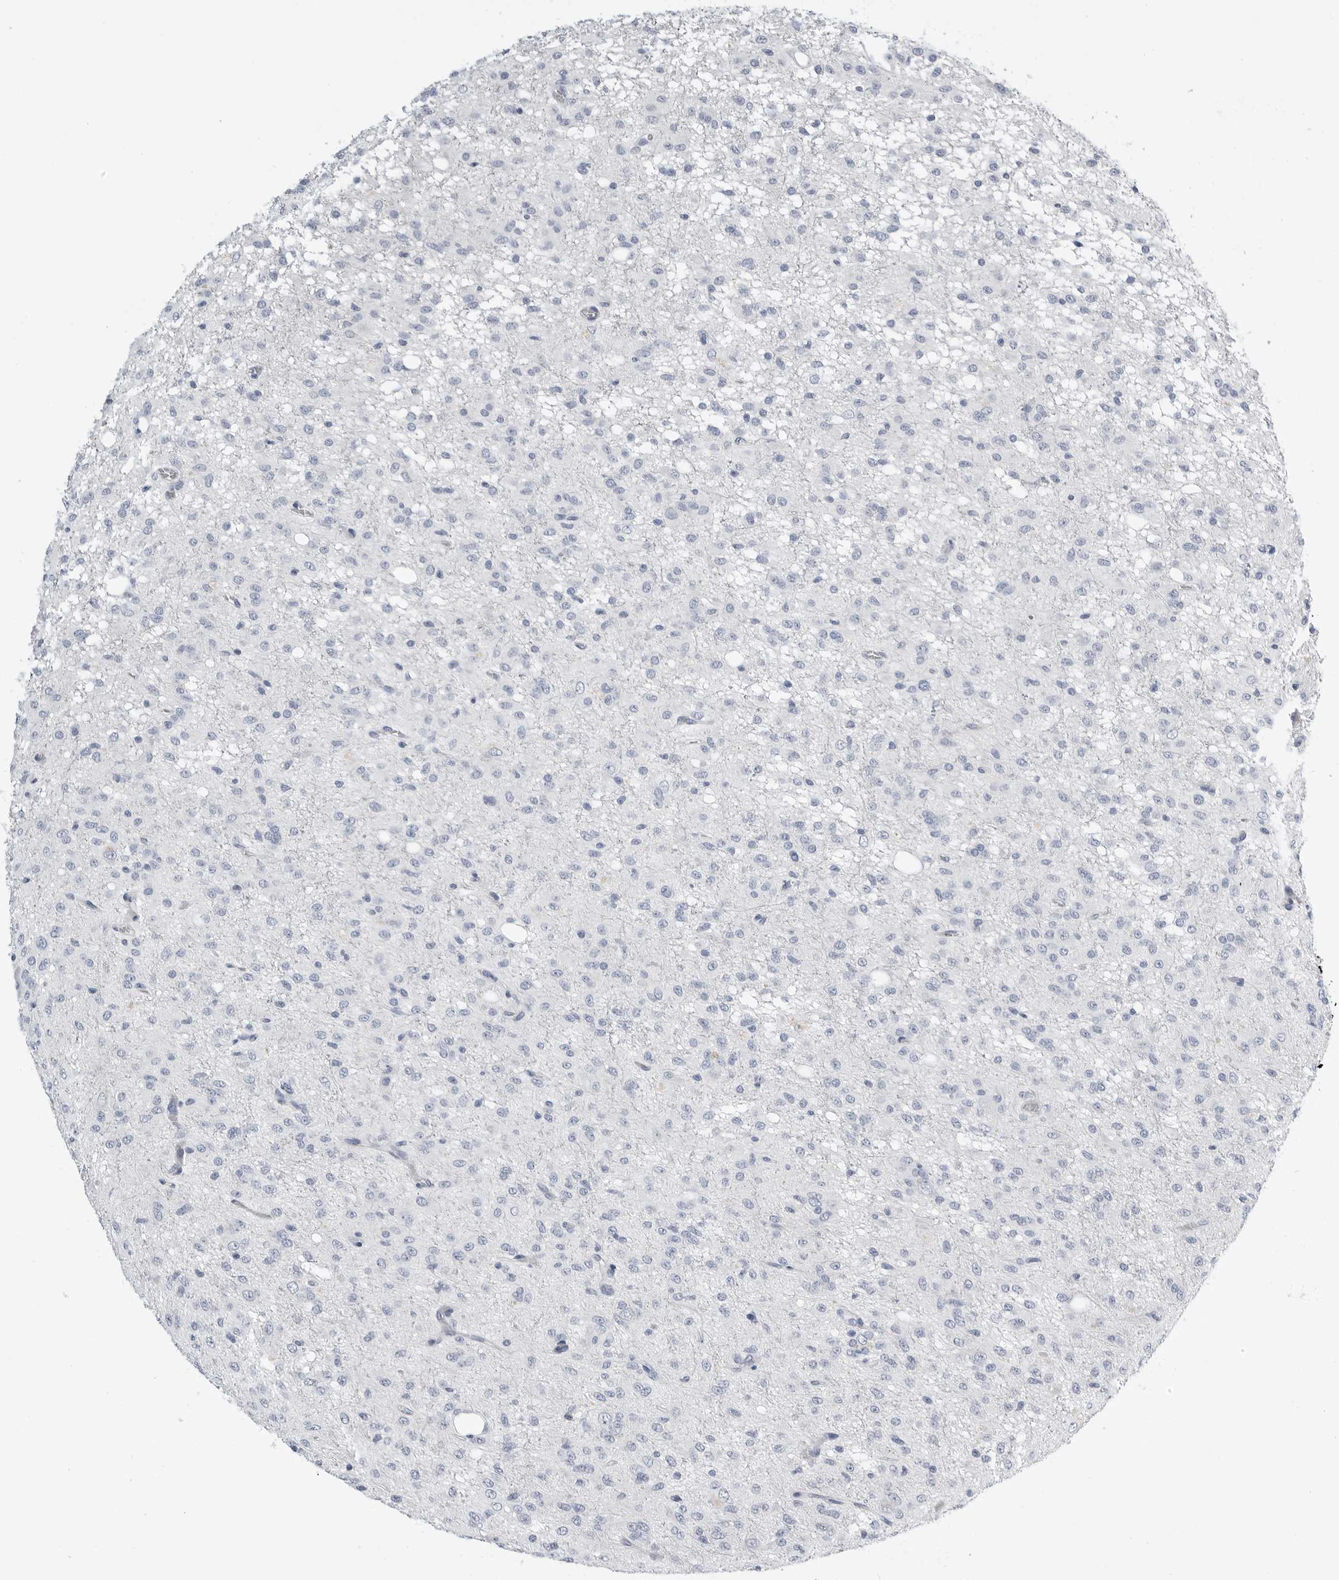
{"staining": {"intensity": "negative", "quantity": "none", "location": "none"}, "tissue": "glioma", "cell_type": "Tumor cells", "image_type": "cancer", "snomed": [{"axis": "morphology", "description": "Glioma, malignant, High grade"}, {"axis": "topography", "description": "Brain"}], "caption": "A photomicrograph of glioma stained for a protein reveals no brown staining in tumor cells. Nuclei are stained in blue.", "gene": "PLN", "patient": {"sex": "female", "age": 59}}